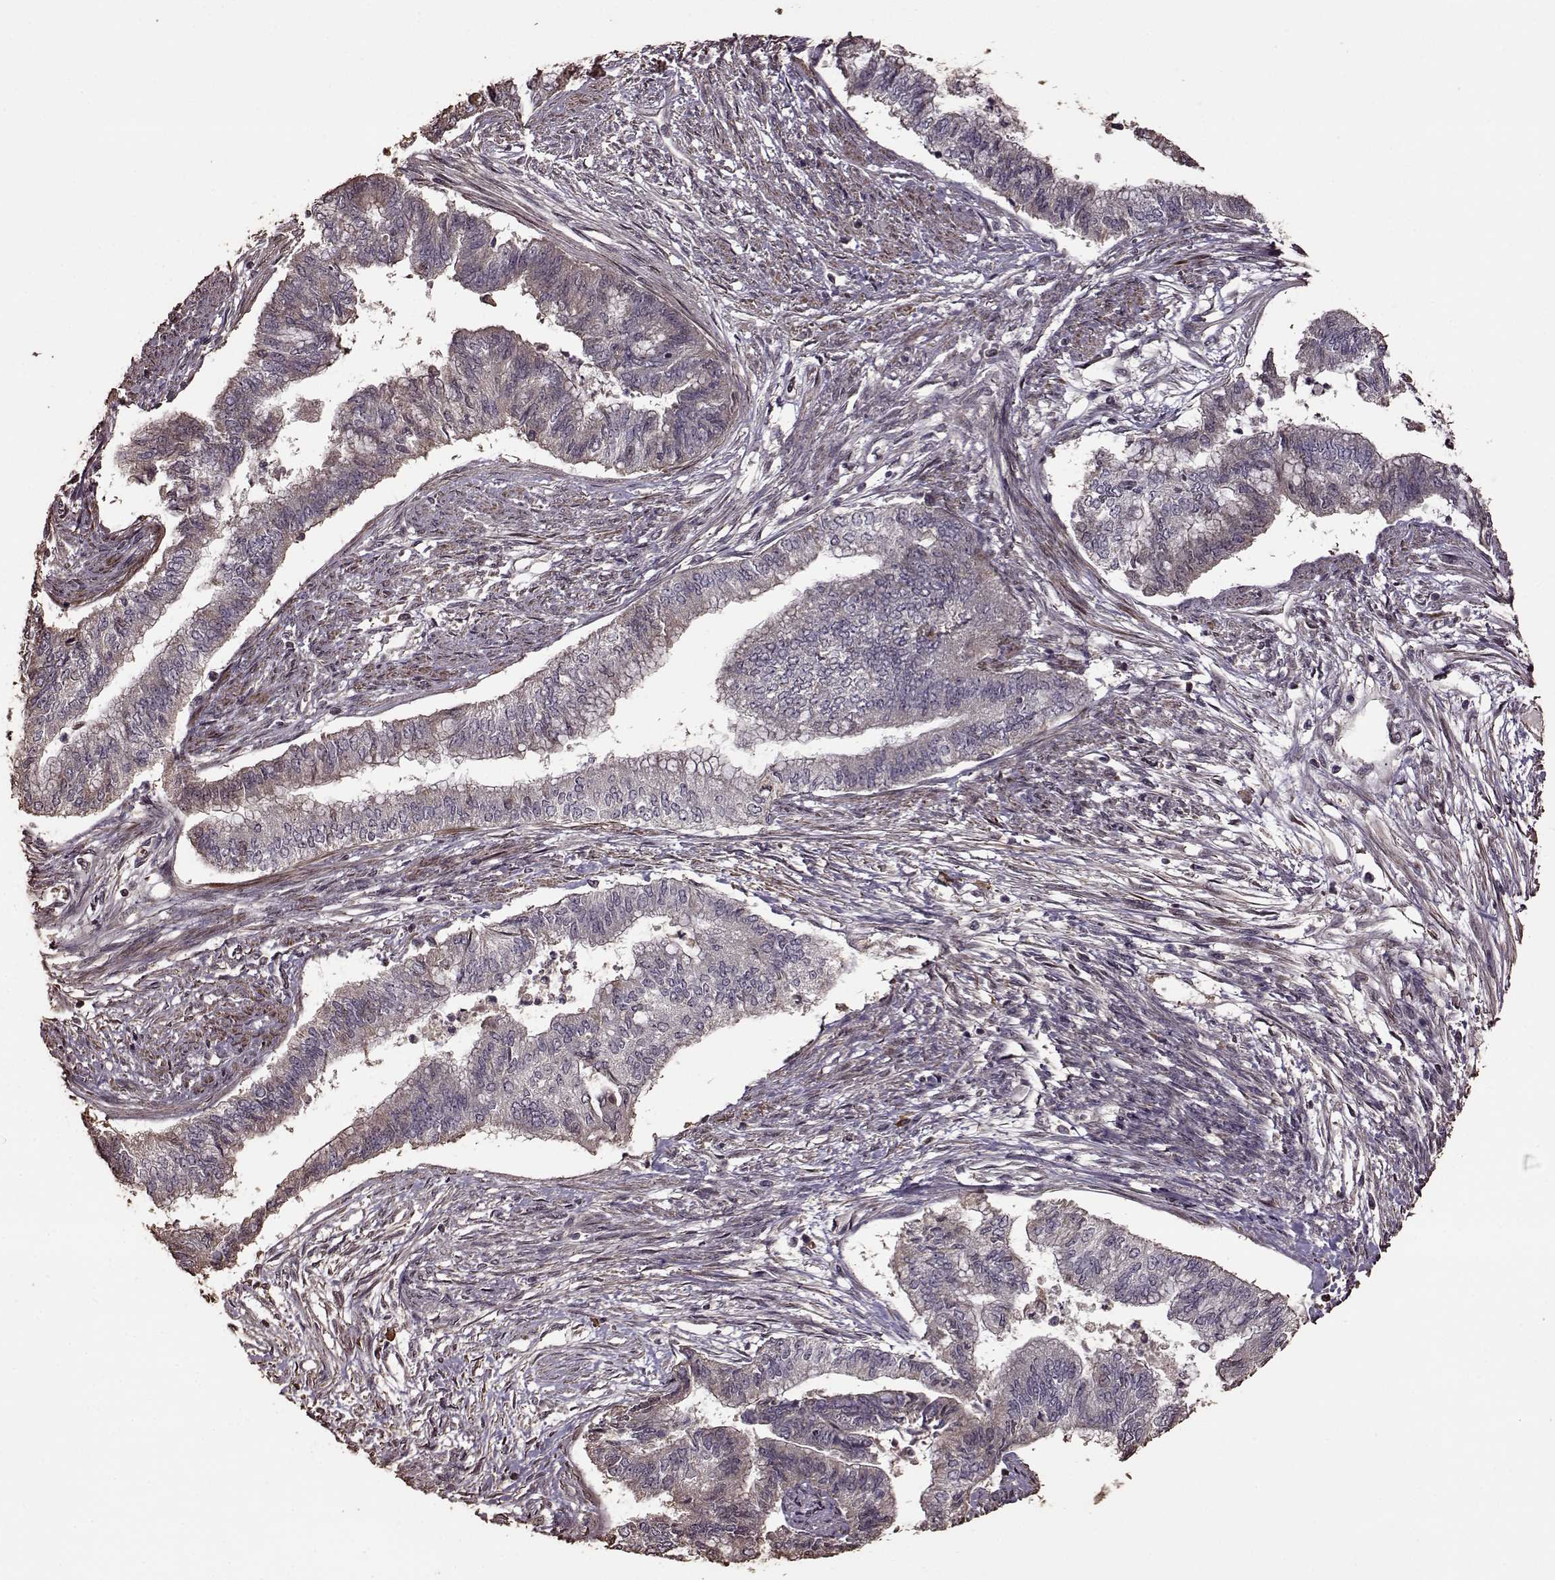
{"staining": {"intensity": "negative", "quantity": "none", "location": "none"}, "tissue": "endometrial cancer", "cell_type": "Tumor cells", "image_type": "cancer", "snomed": [{"axis": "morphology", "description": "Adenocarcinoma, NOS"}, {"axis": "topography", "description": "Endometrium"}], "caption": "Tumor cells show no significant positivity in endometrial adenocarcinoma.", "gene": "FBXW11", "patient": {"sex": "female", "age": 65}}